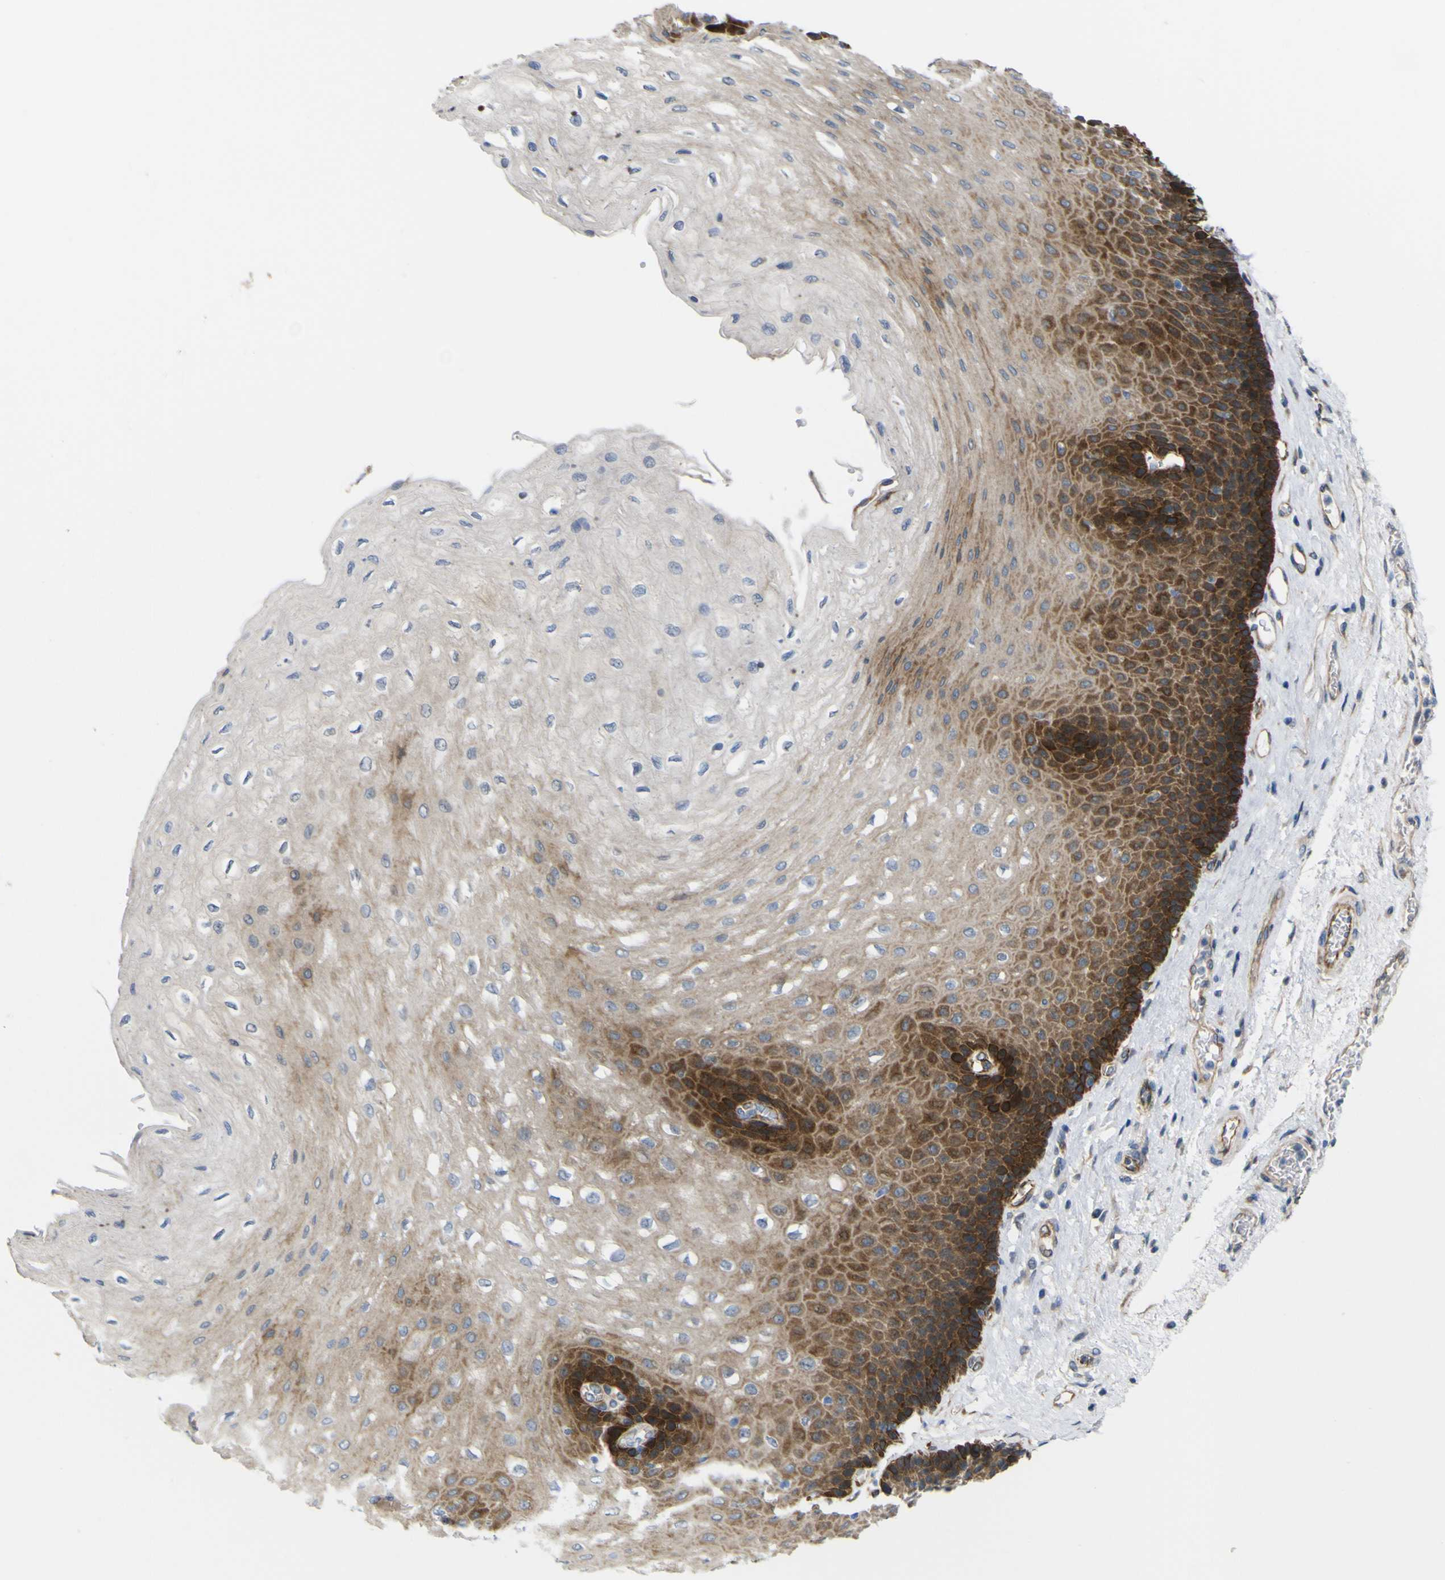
{"staining": {"intensity": "strong", "quantity": "<25%", "location": "cytoplasmic/membranous"}, "tissue": "esophagus", "cell_type": "Squamous epithelial cells", "image_type": "normal", "snomed": [{"axis": "morphology", "description": "Normal tissue, NOS"}, {"axis": "topography", "description": "Esophagus"}], "caption": "Strong cytoplasmic/membranous expression for a protein is seen in approximately <25% of squamous epithelial cells of benign esophagus using immunohistochemistry.", "gene": "JPH1", "patient": {"sex": "female", "age": 72}}